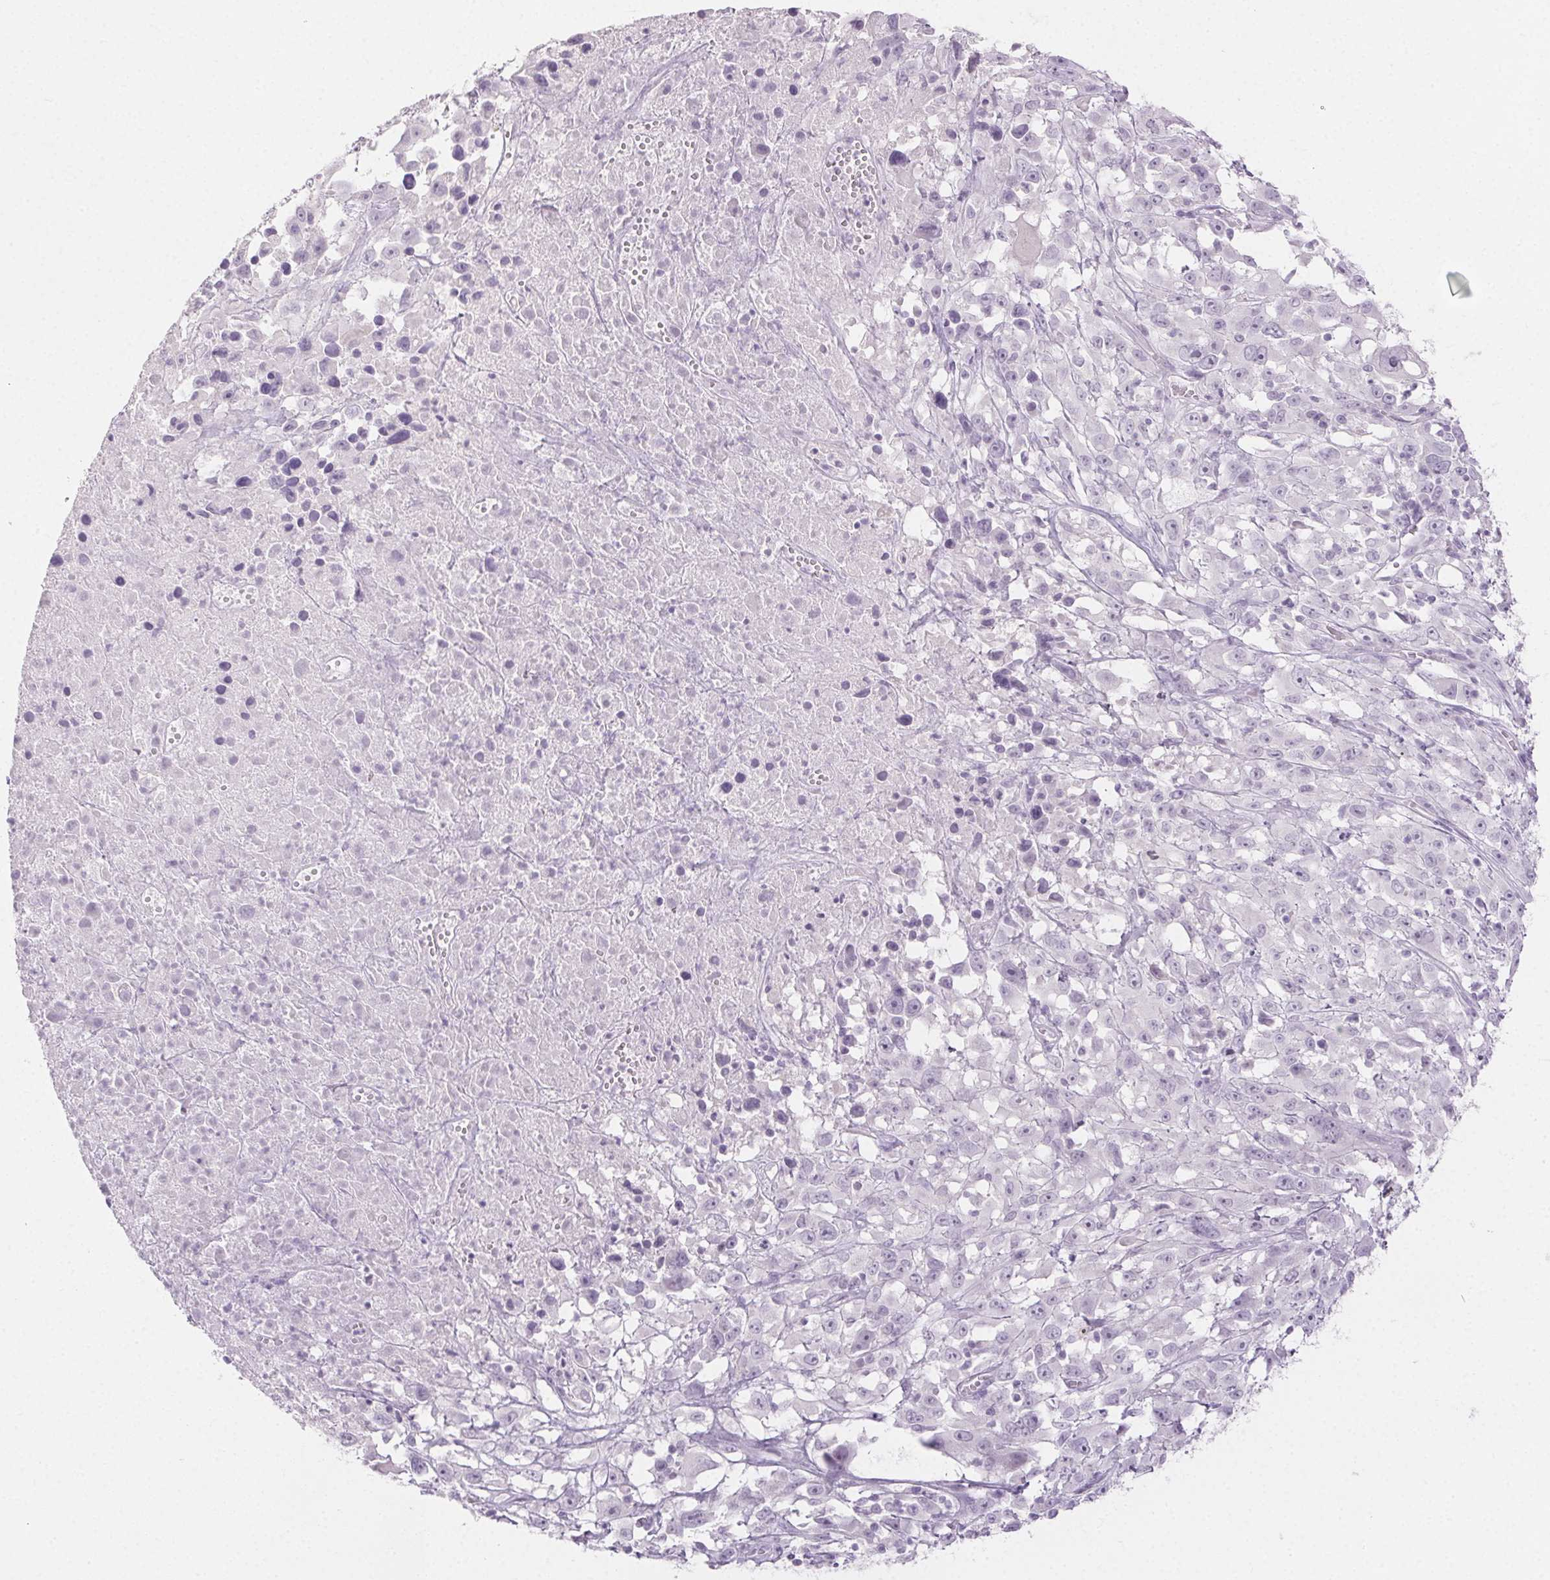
{"staining": {"intensity": "negative", "quantity": "none", "location": "none"}, "tissue": "melanoma", "cell_type": "Tumor cells", "image_type": "cancer", "snomed": [{"axis": "morphology", "description": "Malignant melanoma, Metastatic site"}, {"axis": "topography", "description": "Soft tissue"}], "caption": "This is an IHC photomicrograph of malignant melanoma (metastatic site). There is no staining in tumor cells.", "gene": "PI3", "patient": {"sex": "male", "age": 50}}